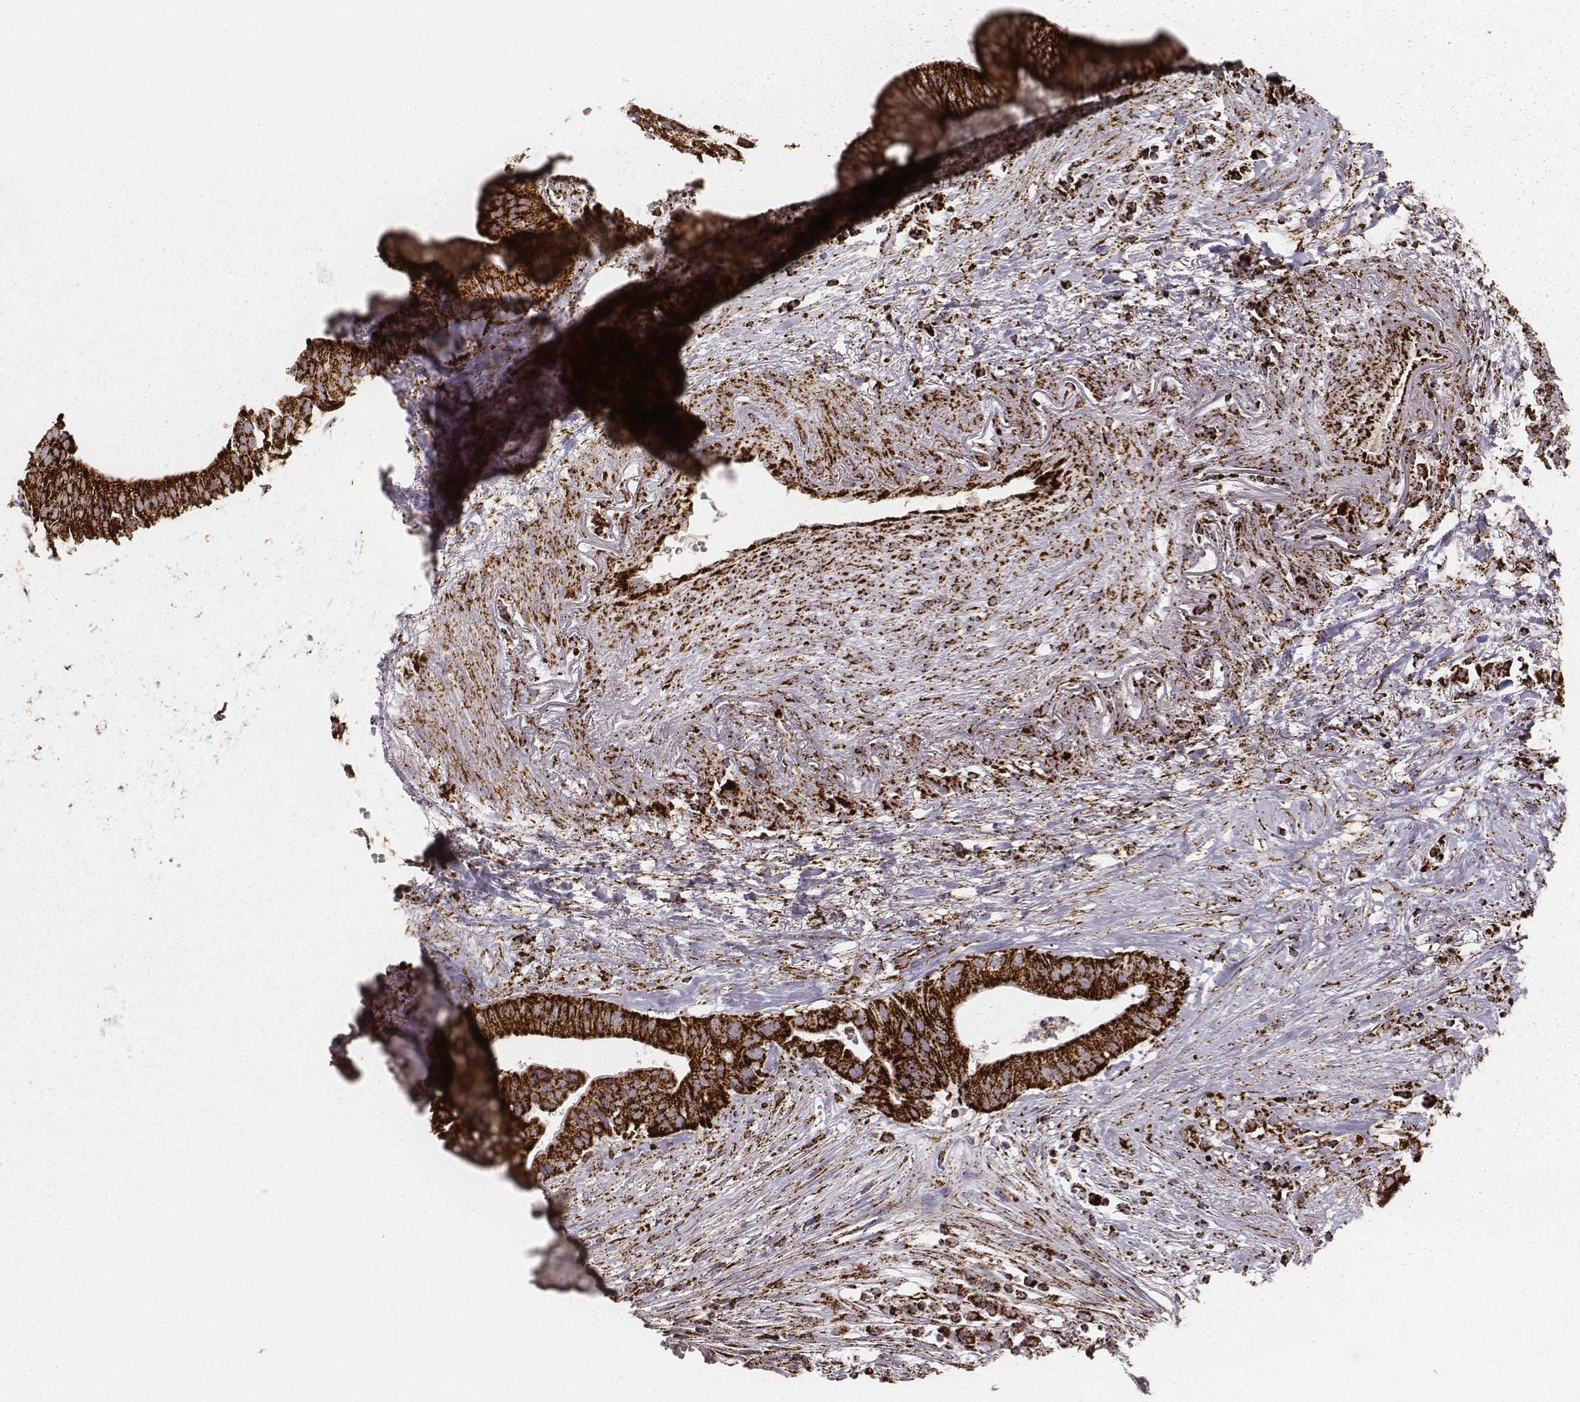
{"staining": {"intensity": "strong", "quantity": ">75%", "location": "cytoplasmic/membranous"}, "tissue": "pancreatic cancer", "cell_type": "Tumor cells", "image_type": "cancer", "snomed": [{"axis": "morphology", "description": "Adenocarcinoma, NOS"}, {"axis": "topography", "description": "Pancreas"}], "caption": "Adenocarcinoma (pancreatic) stained with DAB (3,3'-diaminobenzidine) IHC reveals high levels of strong cytoplasmic/membranous positivity in approximately >75% of tumor cells.", "gene": "TUFM", "patient": {"sex": "male", "age": 61}}